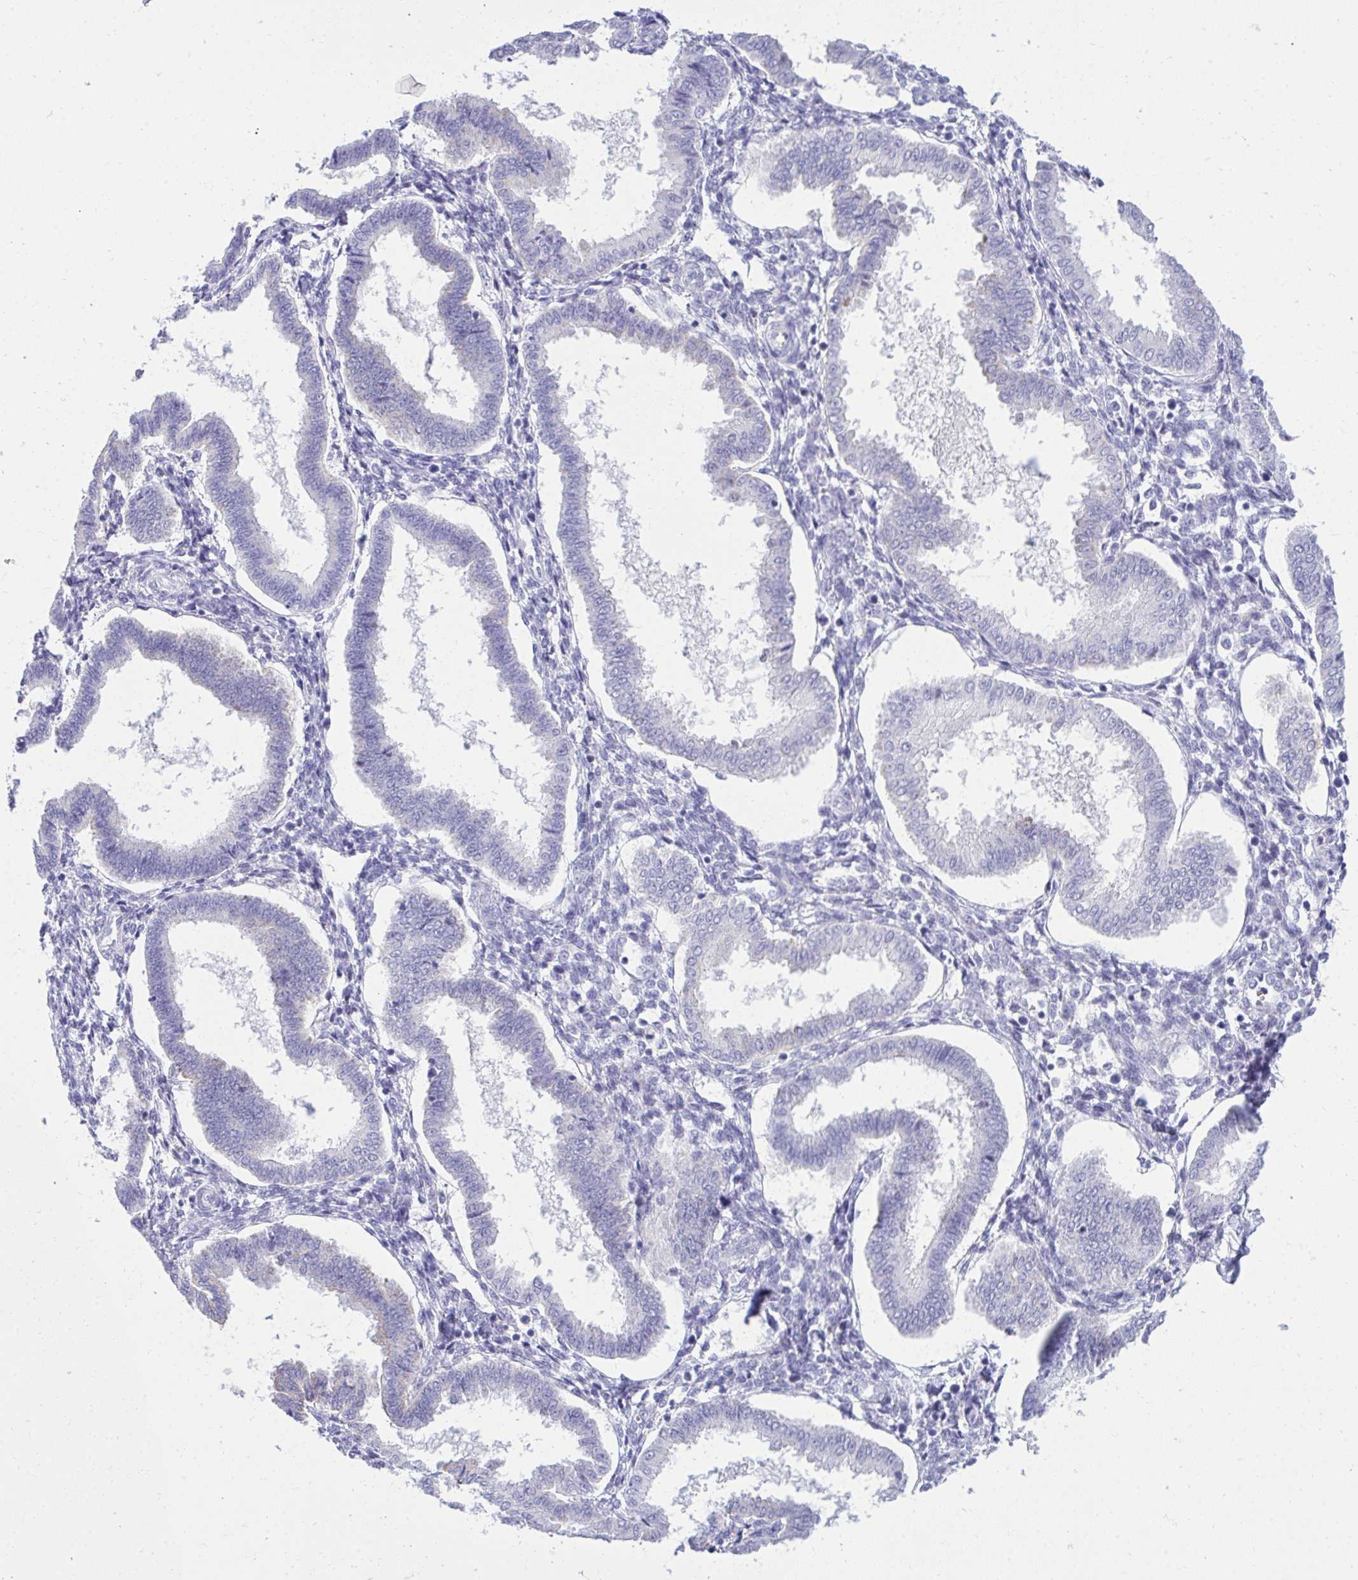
{"staining": {"intensity": "negative", "quantity": "none", "location": "none"}, "tissue": "endometrium", "cell_type": "Cells in endometrial stroma", "image_type": "normal", "snomed": [{"axis": "morphology", "description": "Normal tissue, NOS"}, {"axis": "topography", "description": "Endometrium"}], "caption": "Benign endometrium was stained to show a protein in brown. There is no significant positivity in cells in endometrial stroma.", "gene": "AIG1", "patient": {"sex": "female", "age": 24}}